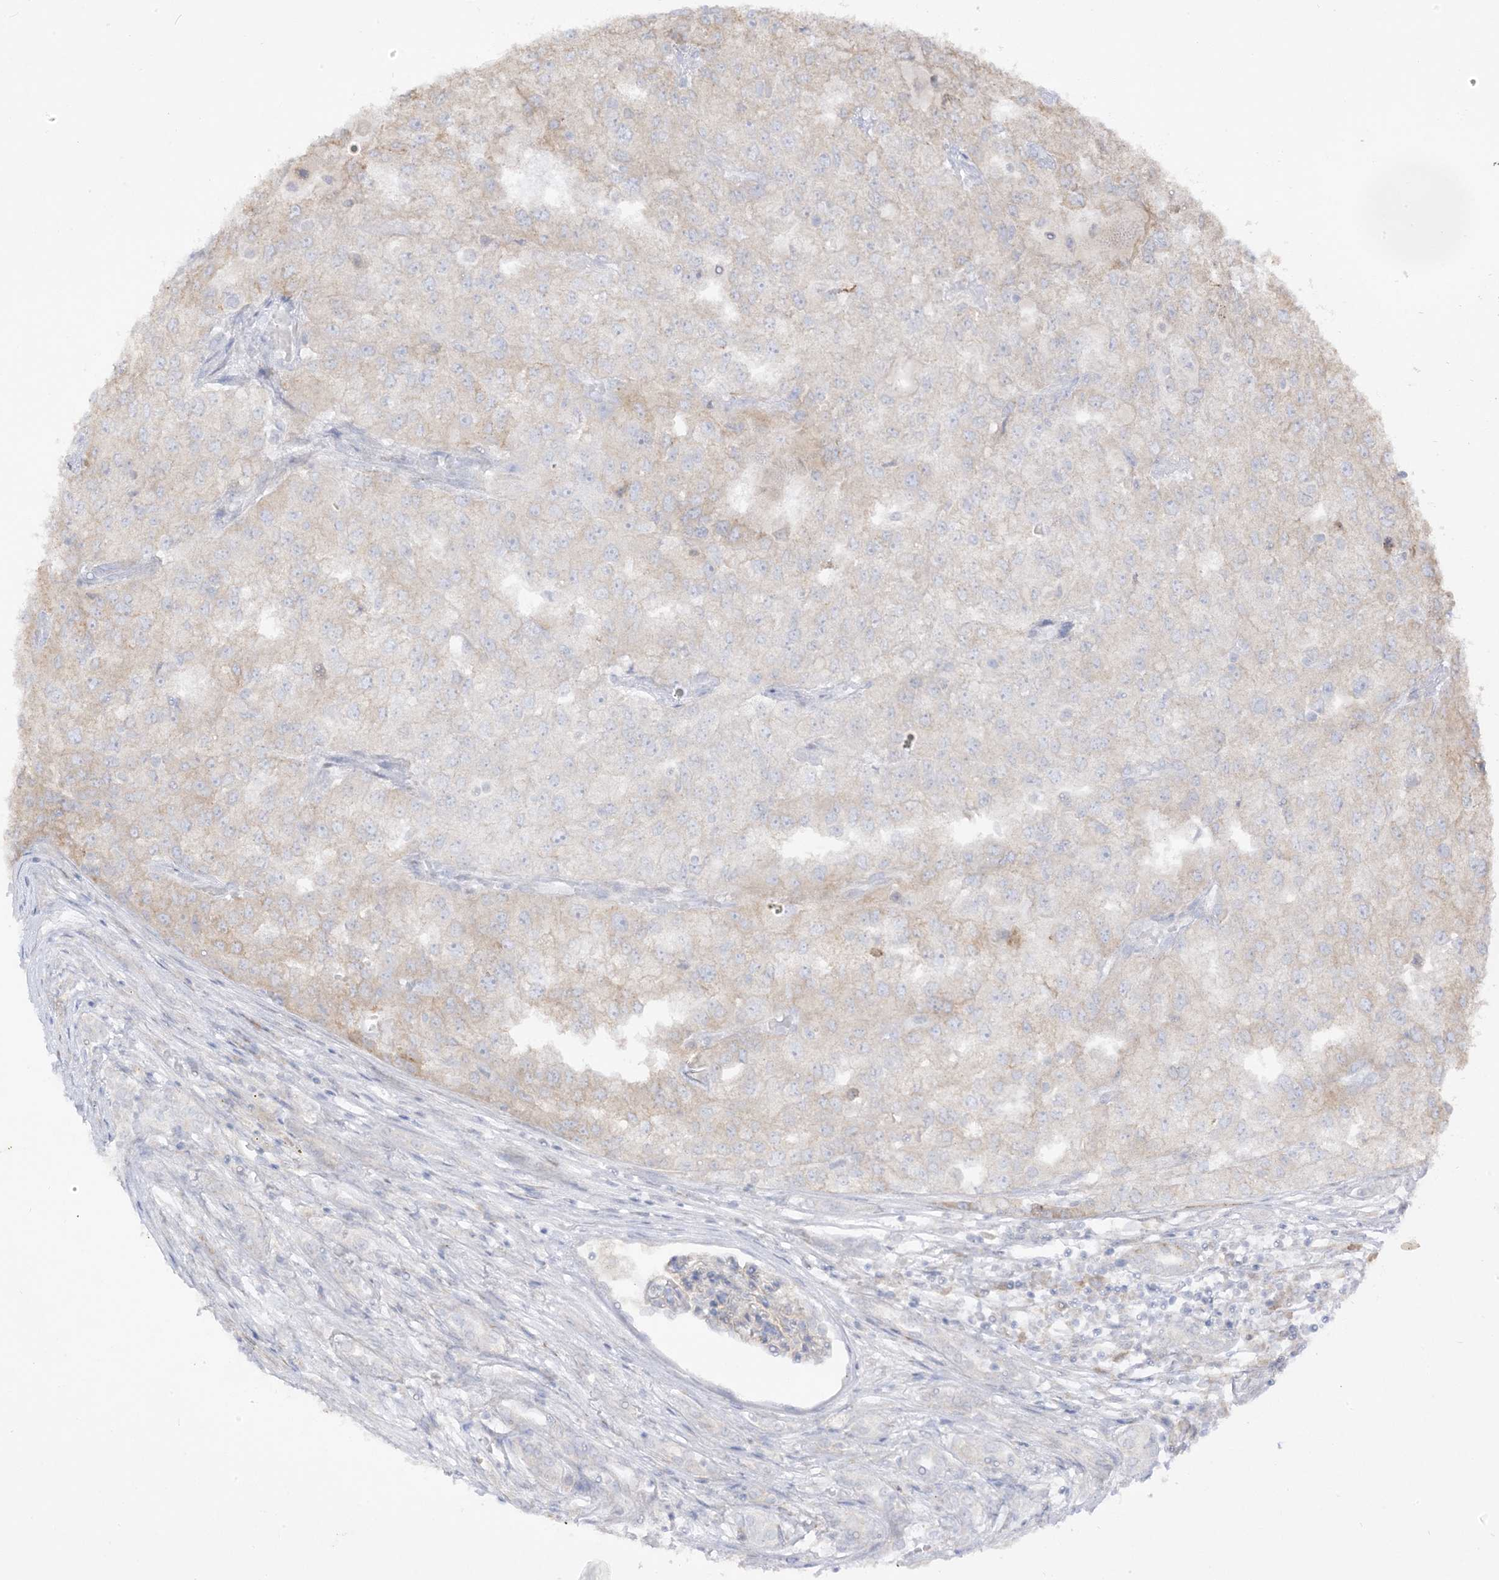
{"staining": {"intensity": "weak", "quantity": "<25%", "location": "cytoplasmic/membranous"}, "tissue": "renal cancer", "cell_type": "Tumor cells", "image_type": "cancer", "snomed": [{"axis": "morphology", "description": "Adenocarcinoma, NOS"}, {"axis": "topography", "description": "Kidney"}], "caption": "Immunohistochemistry micrograph of neoplastic tissue: human renal cancer stained with DAB (3,3'-diaminobenzidine) displays no significant protein expression in tumor cells.", "gene": "LOXL3", "patient": {"sex": "female", "age": 54}}